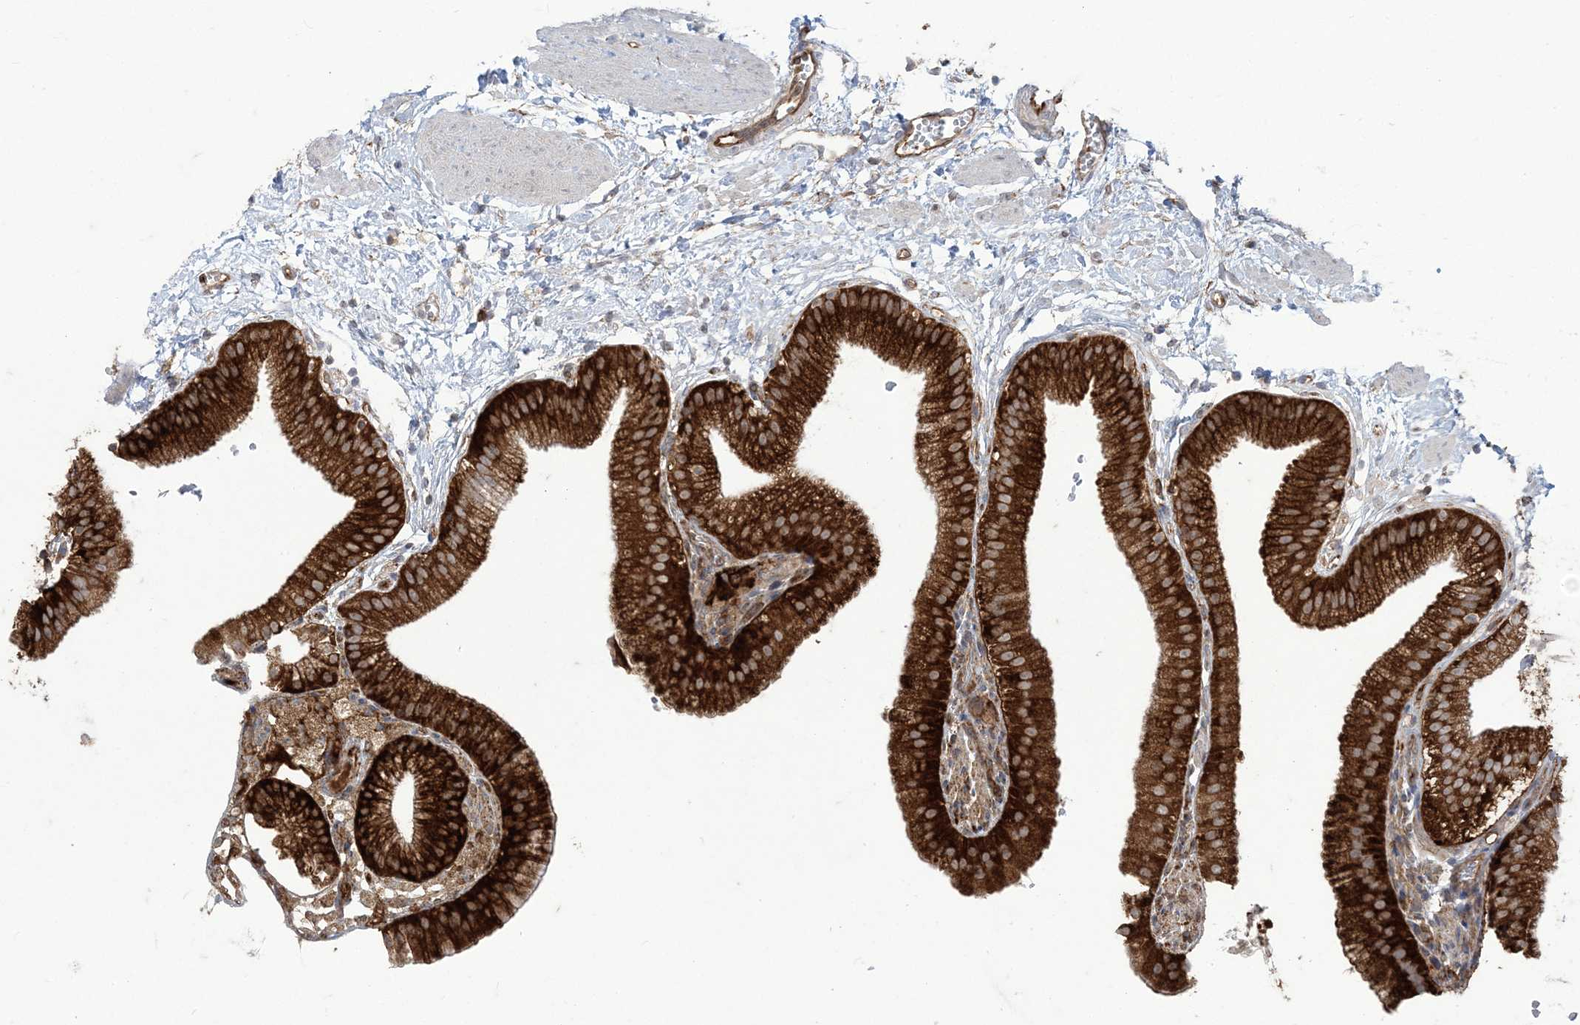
{"staining": {"intensity": "strong", "quantity": ">75%", "location": "cytoplasmic/membranous"}, "tissue": "gallbladder", "cell_type": "Glandular cells", "image_type": "normal", "snomed": [{"axis": "morphology", "description": "Normal tissue, NOS"}, {"axis": "topography", "description": "Gallbladder"}], "caption": "Immunohistochemistry (IHC) of benign human gallbladder demonstrates high levels of strong cytoplasmic/membranous expression in about >75% of glandular cells. The staining was performed using DAB (3,3'-diaminobenzidine), with brown indicating positive protein expression. Nuclei are stained blue with hematoxylin.", "gene": "DERL3", "patient": {"sex": "male", "age": 55}}